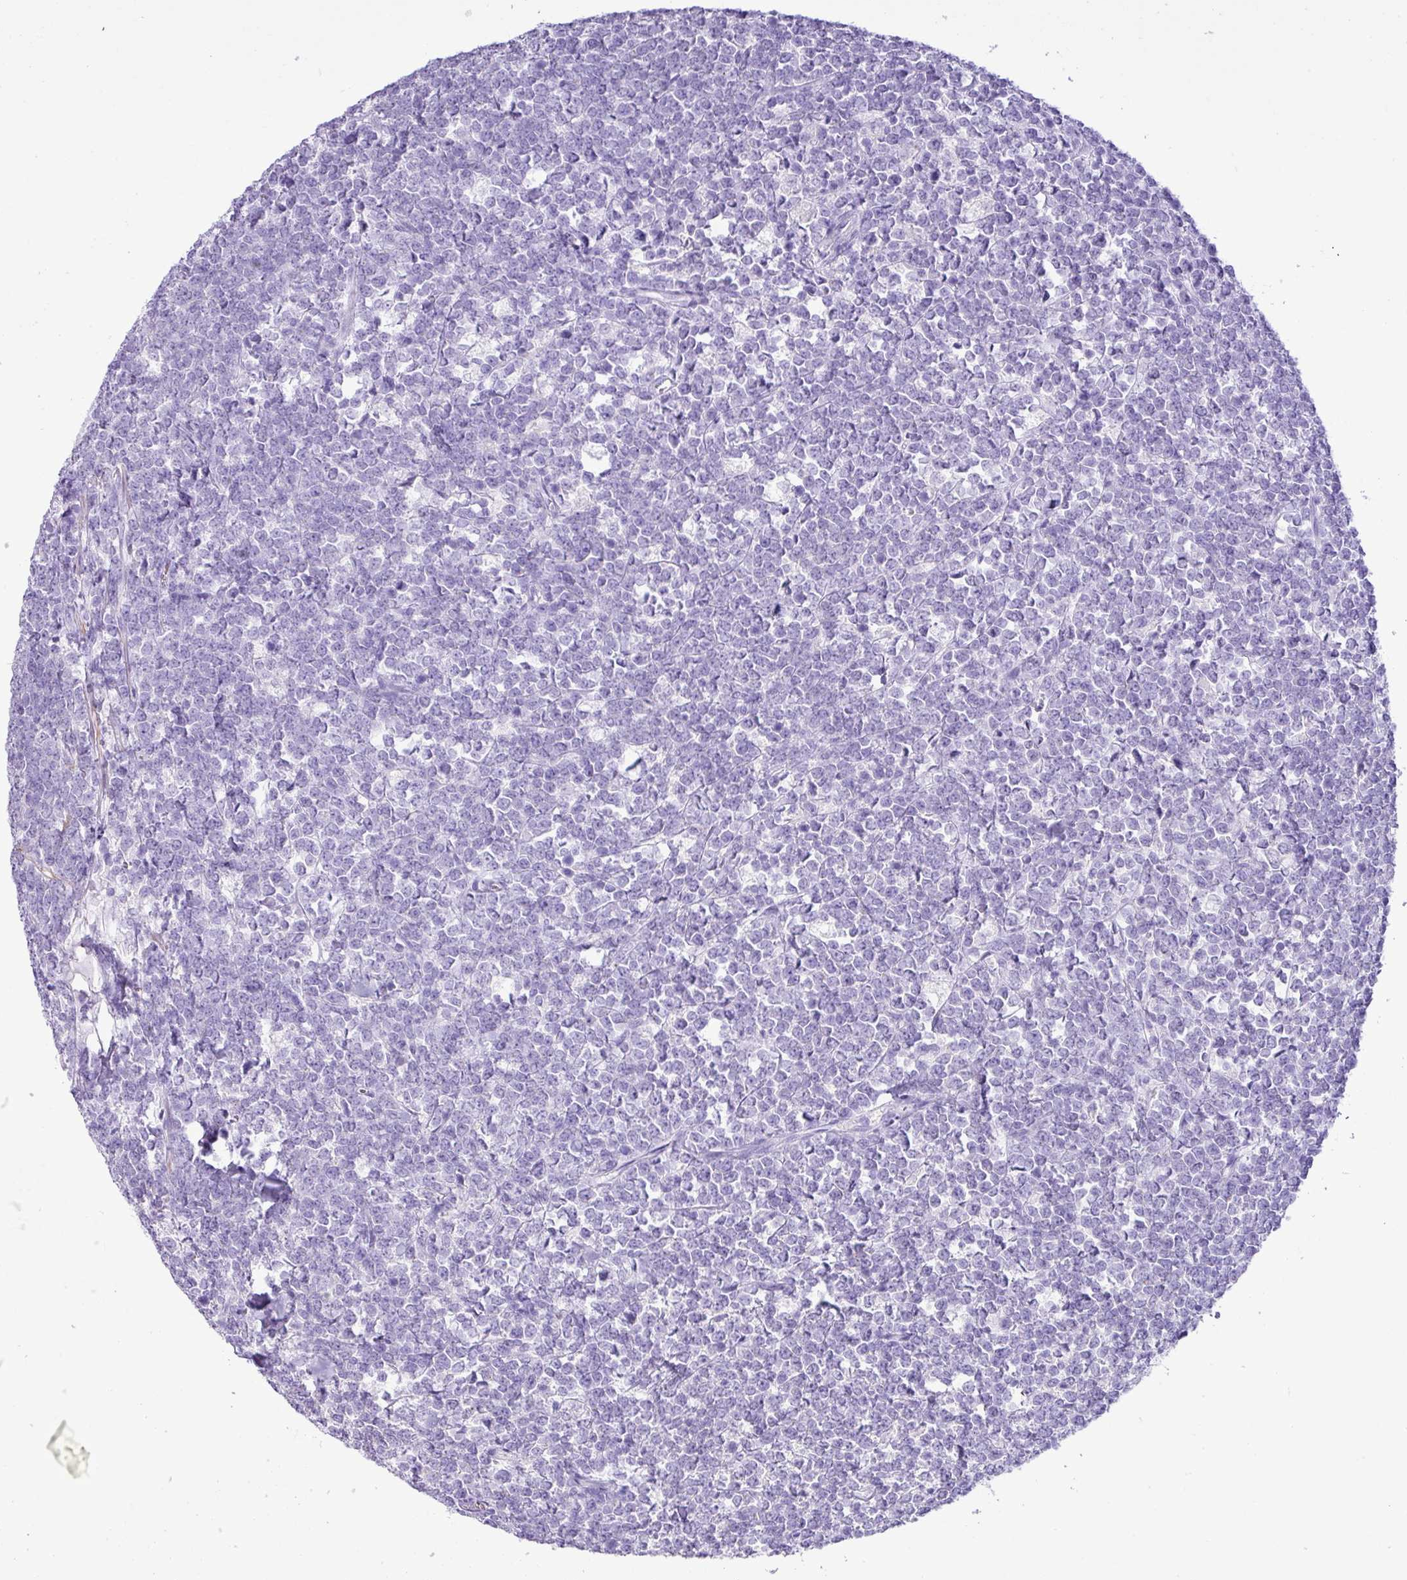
{"staining": {"intensity": "negative", "quantity": "none", "location": "none"}, "tissue": "lymphoma", "cell_type": "Tumor cells", "image_type": "cancer", "snomed": [{"axis": "morphology", "description": "Malignant lymphoma, non-Hodgkin's type, High grade"}, {"axis": "topography", "description": "Small intestine"}, {"axis": "topography", "description": "Colon"}], "caption": "Lymphoma was stained to show a protein in brown. There is no significant positivity in tumor cells.", "gene": "ZSCAN5A", "patient": {"sex": "male", "age": 8}}